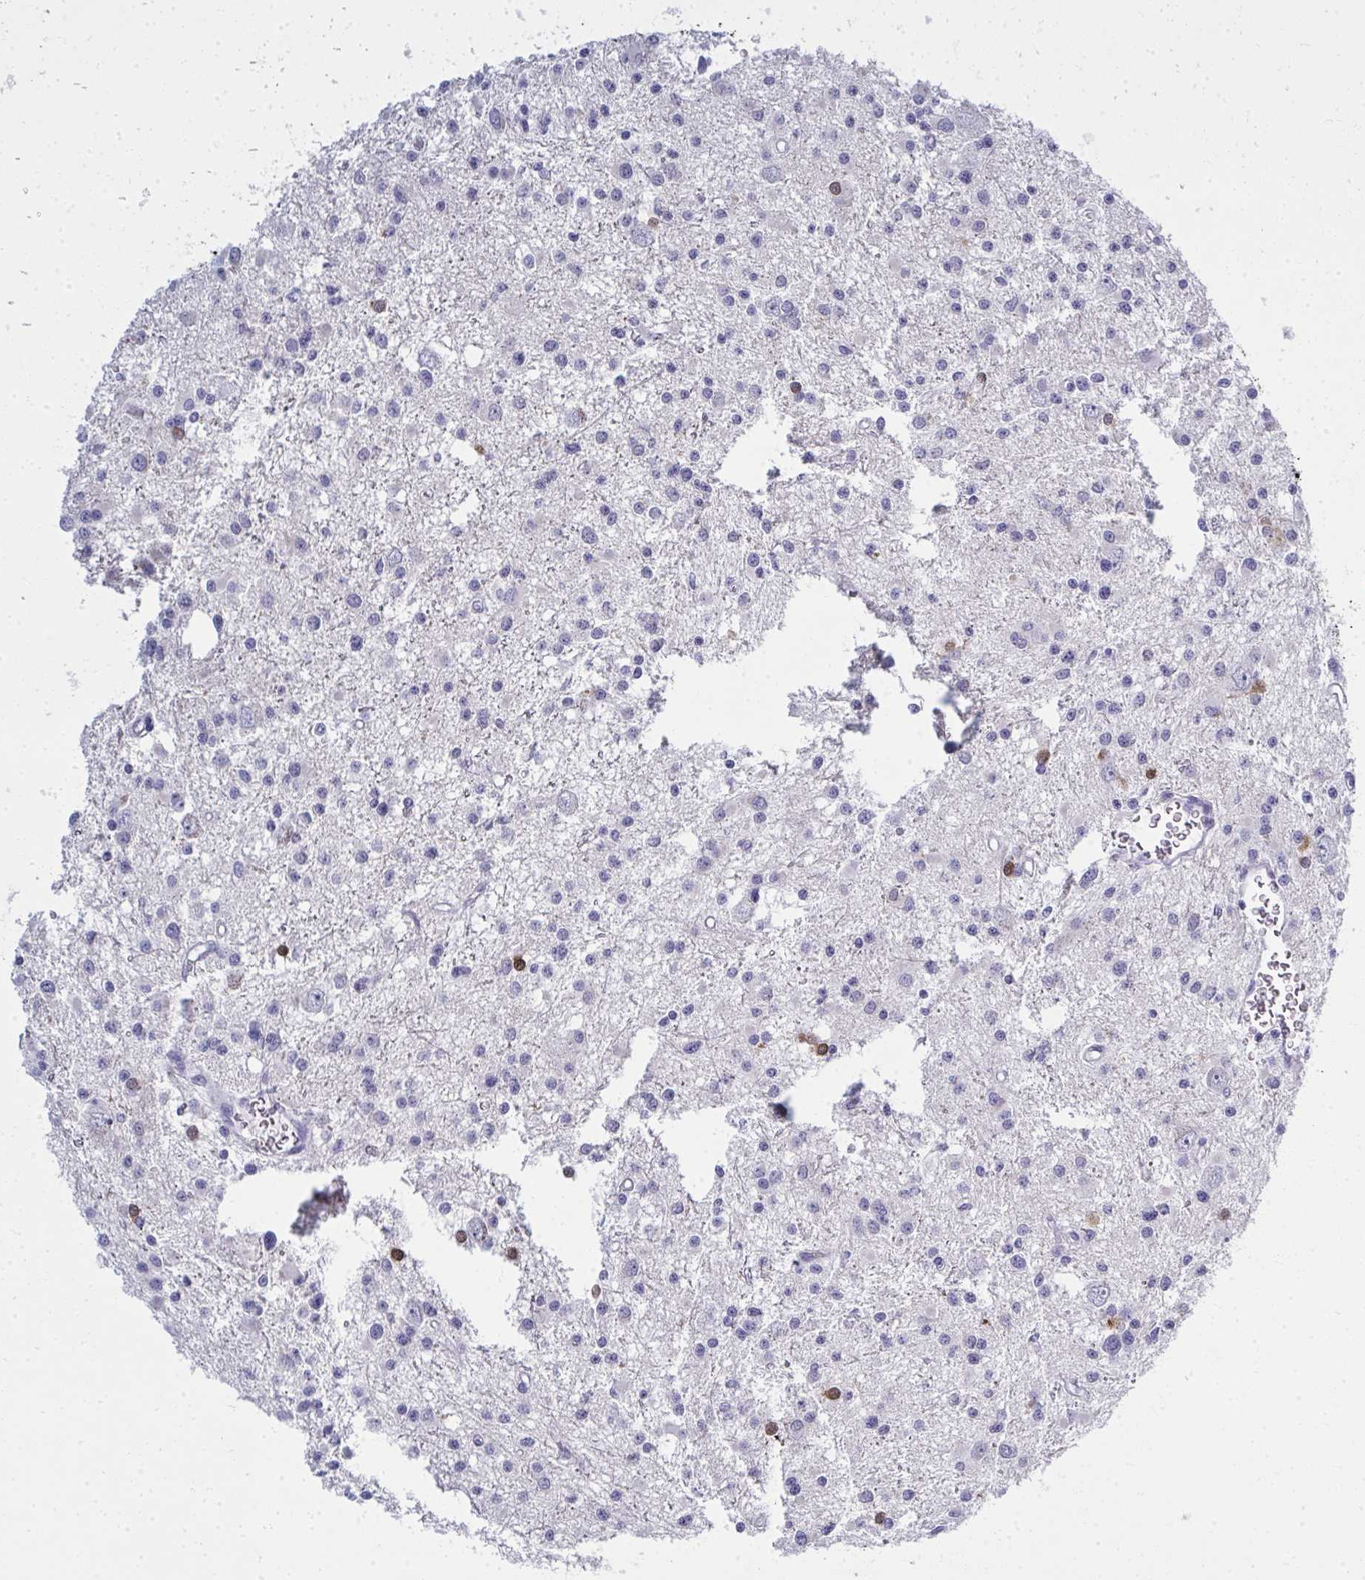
{"staining": {"intensity": "negative", "quantity": "none", "location": "none"}, "tissue": "glioma", "cell_type": "Tumor cells", "image_type": "cancer", "snomed": [{"axis": "morphology", "description": "Glioma, malignant, High grade"}, {"axis": "topography", "description": "Brain"}], "caption": "Photomicrograph shows no significant protein staining in tumor cells of malignant glioma (high-grade).", "gene": "QDPR", "patient": {"sex": "male", "age": 54}}